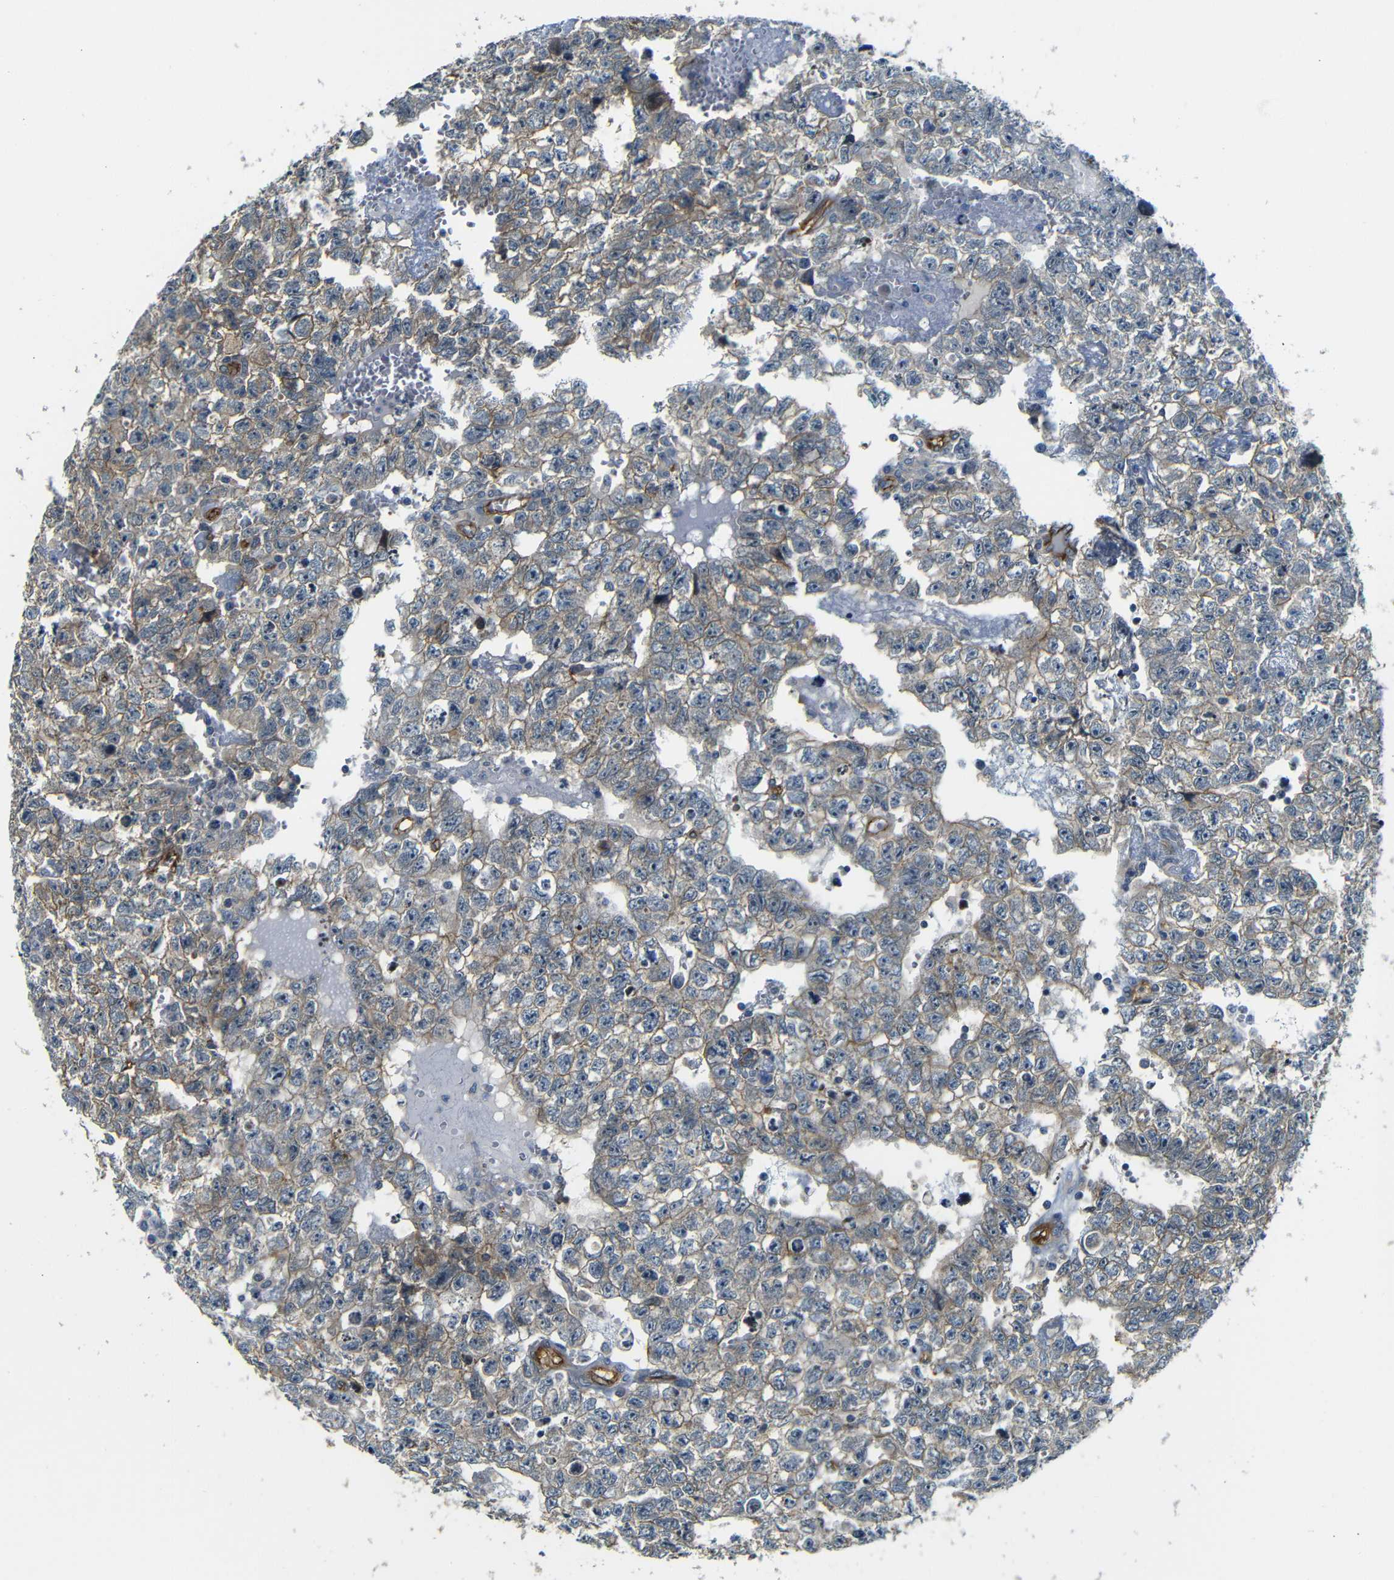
{"staining": {"intensity": "weak", "quantity": ">75%", "location": "cytoplasmic/membranous"}, "tissue": "testis cancer", "cell_type": "Tumor cells", "image_type": "cancer", "snomed": [{"axis": "morphology", "description": "Seminoma, NOS"}, {"axis": "morphology", "description": "Carcinoma, Embryonal, NOS"}, {"axis": "topography", "description": "Testis"}], "caption": "Immunohistochemistry of seminoma (testis) exhibits low levels of weak cytoplasmic/membranous positivity in approximately >75% of tumor cells.", "gene": "RELL1", "patient": {"sex": "male", "age": 38}}